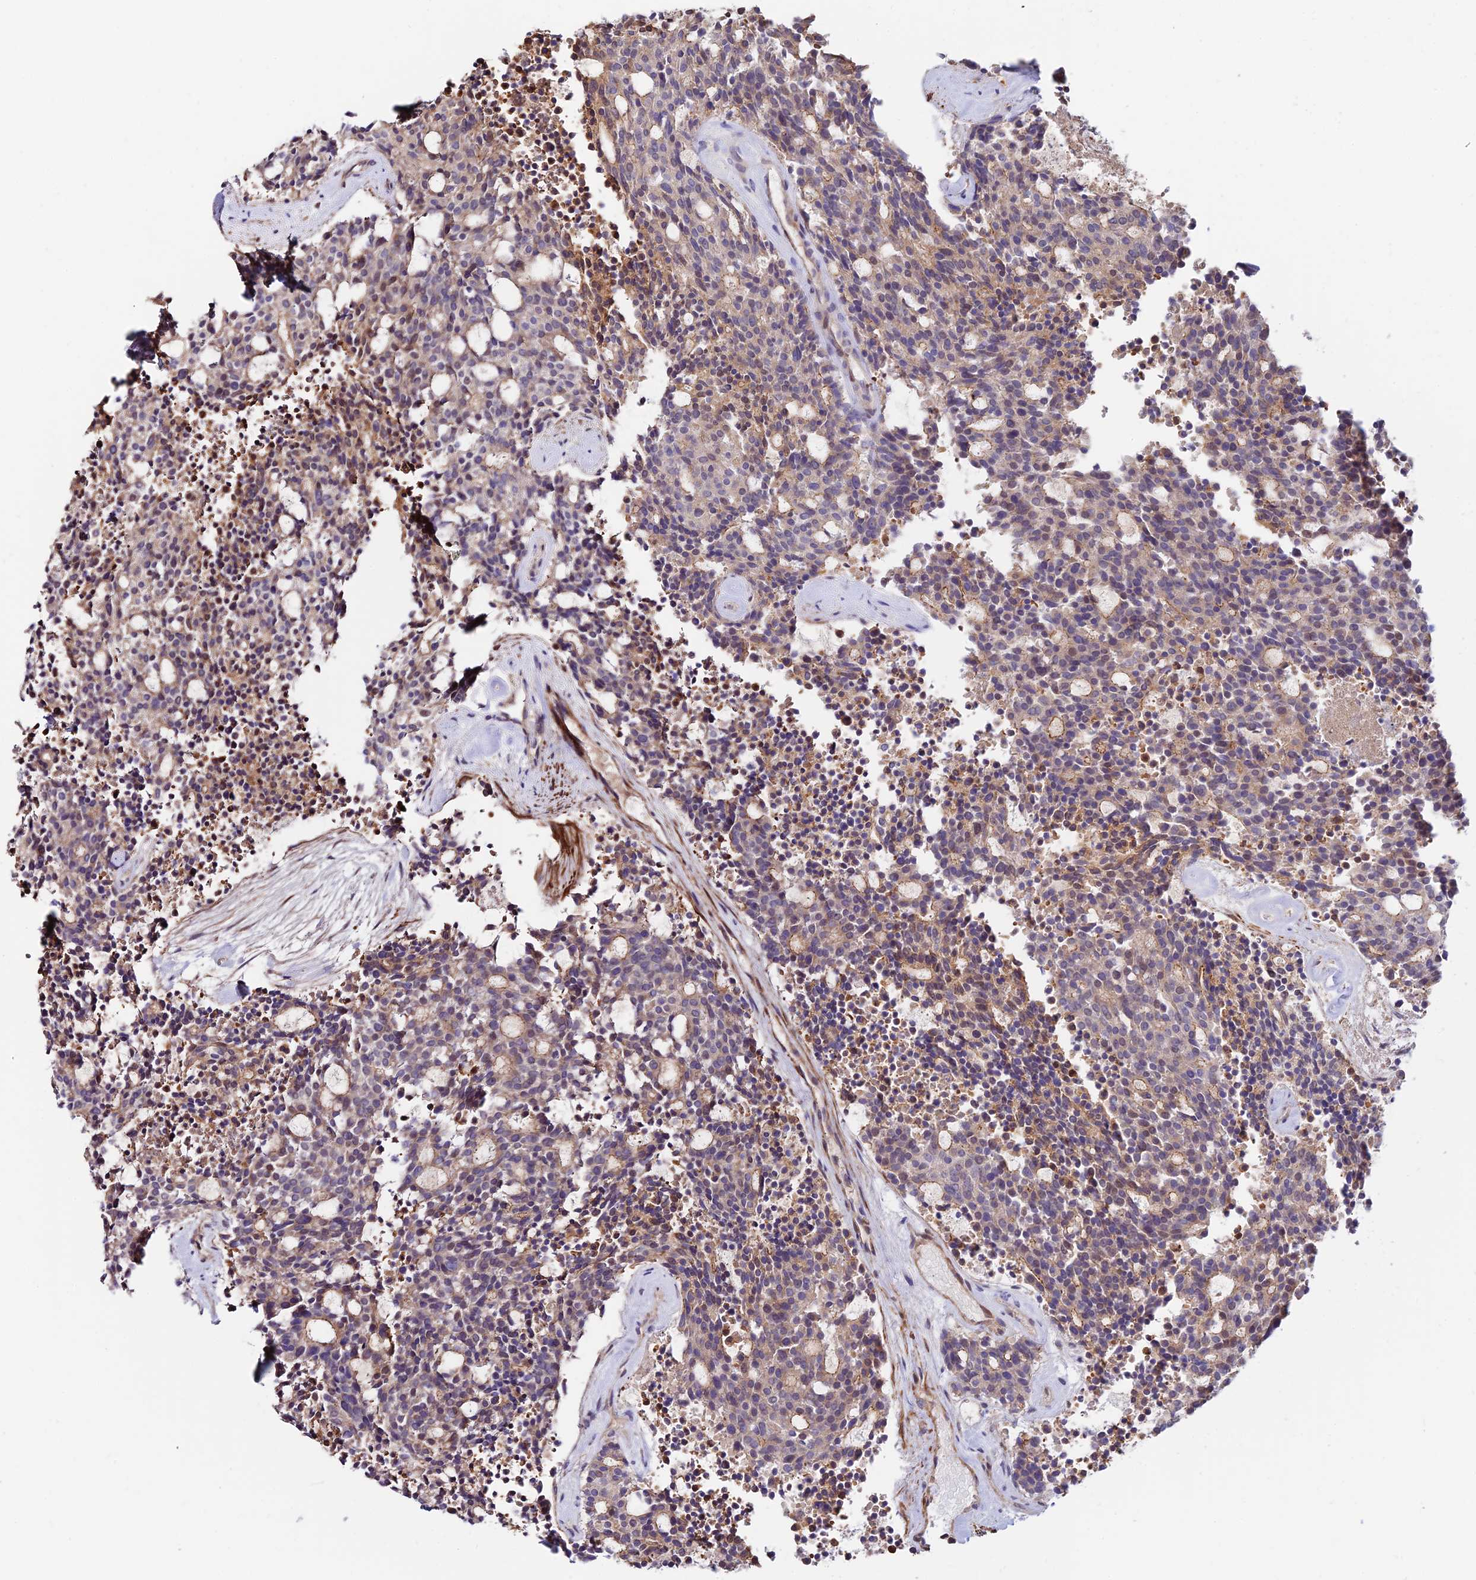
{"staining": {"intensity": "moderate", "quantity": "25%-75%", "location": "cytoplasmic/membranous"}, "tissue": "carcinoid", "cell_type": "Tumor cells", "image_type": "cancer", "snomed": [{"axis": "morphology", "description": "Carcinoid, malignant, NOS"}, {"axis": "topography", "description": "Pancreas"}], "caption": "Immunohistochemistry (IHC) of carcinoid reveals medium levels of moderate cytoplasmic/membranous staining in approximately 25%-75% of tumor cells.", "gene": "ANKRD50", "patient": {"sex": "female", "age": 54}}